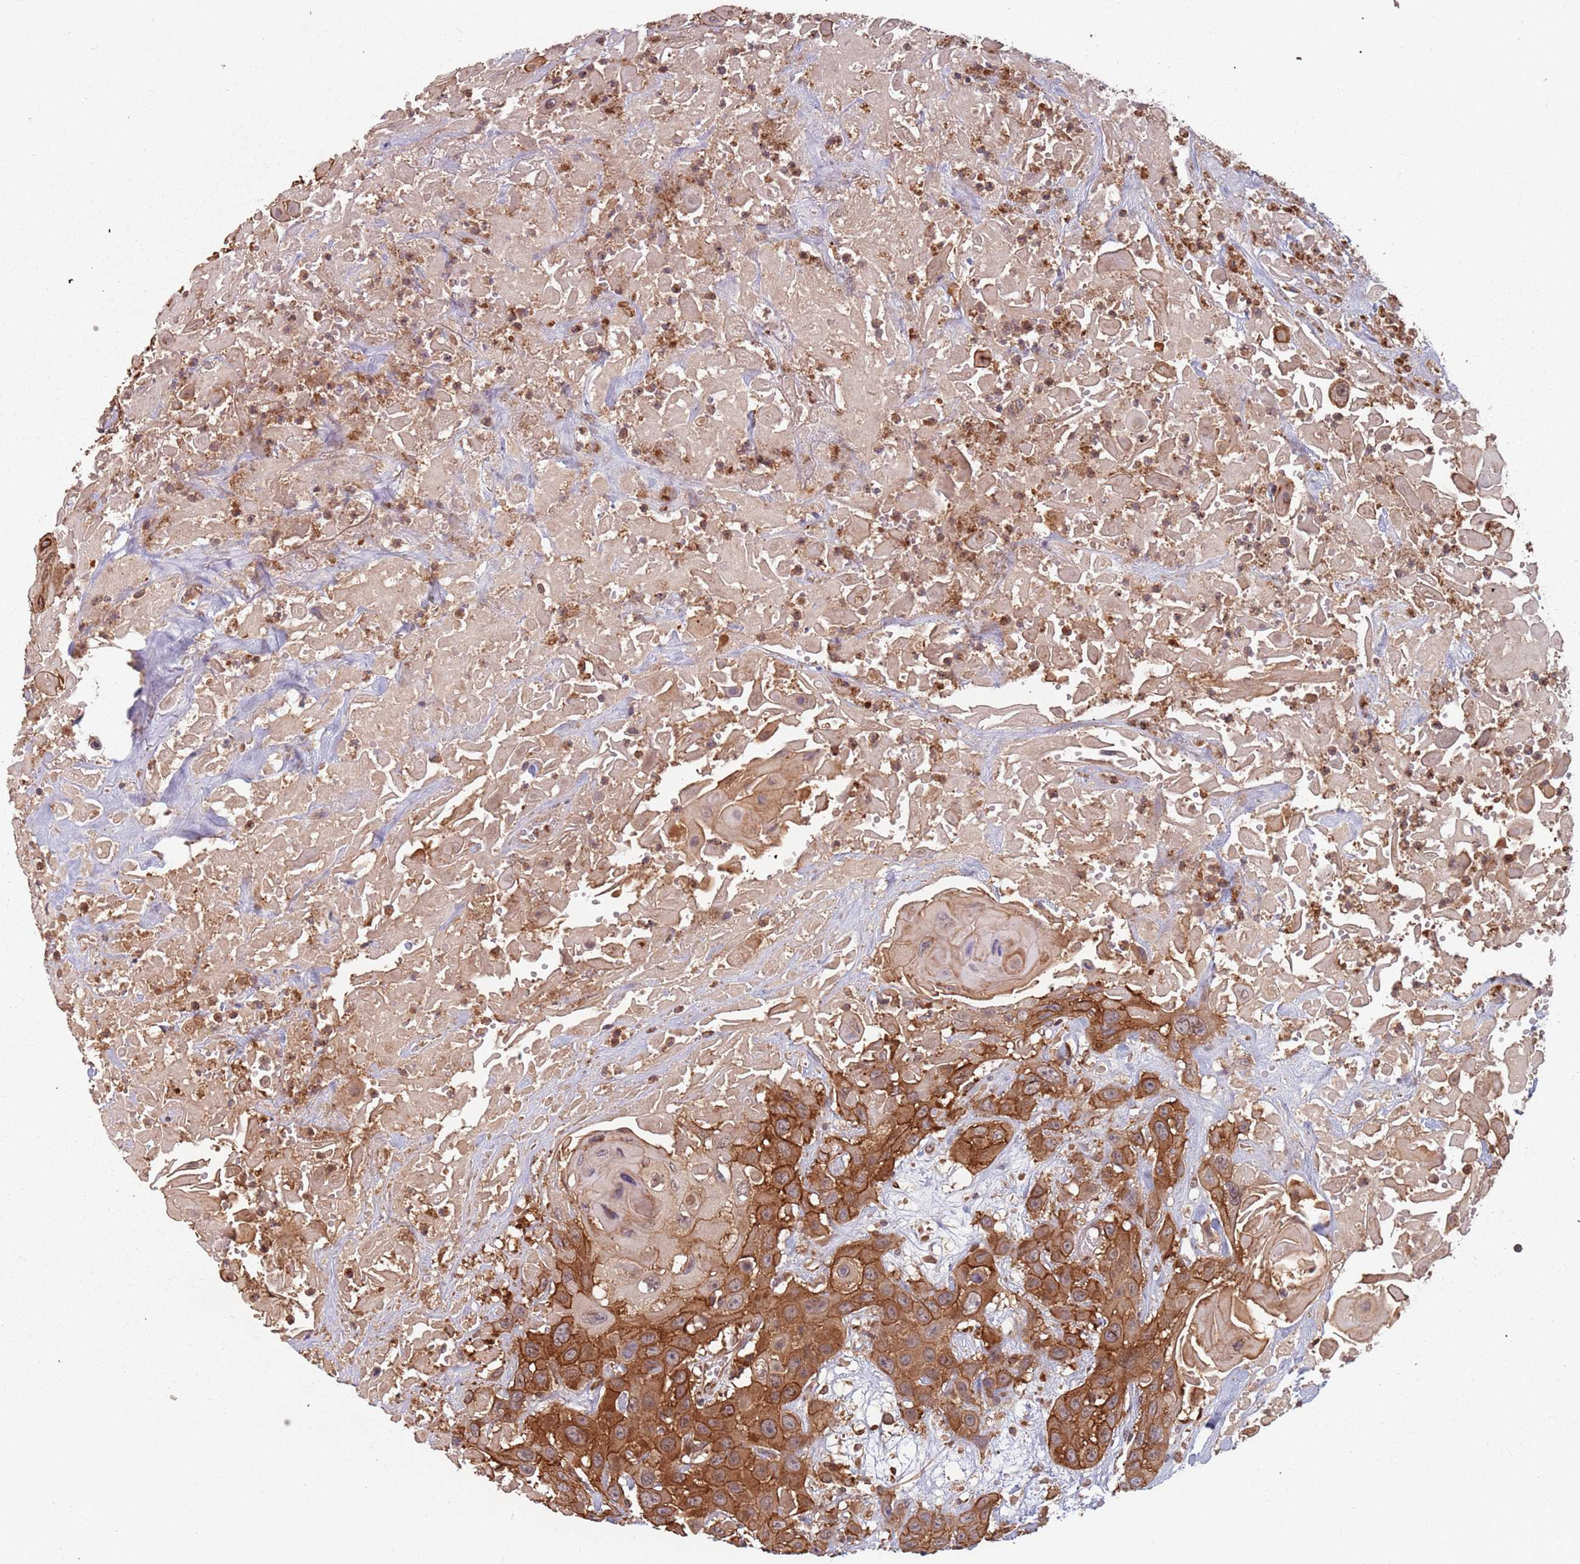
{"staining": {"intensity": "strong", "quantity": ">75%", "location": "cytoplasmic/membranous"}, "tissue": "head and neck cancer", "cell_type": "Tumor cells", "image_type": "cancer", "snomed": [{"axis": "morphology", "description": "Squamous cell carcinoma, NOS"}, {"axis": "topography", "description": "Head-Neck"}], "caption": "Protein analysis of squamous cell carcinoma (head and neck) tissue reveals strong cytoplasmic/membranous positivity in approximately >75% of tumor cells.", "gene": "C3orf14", "patient": {"sex": "male", "age": 81}}